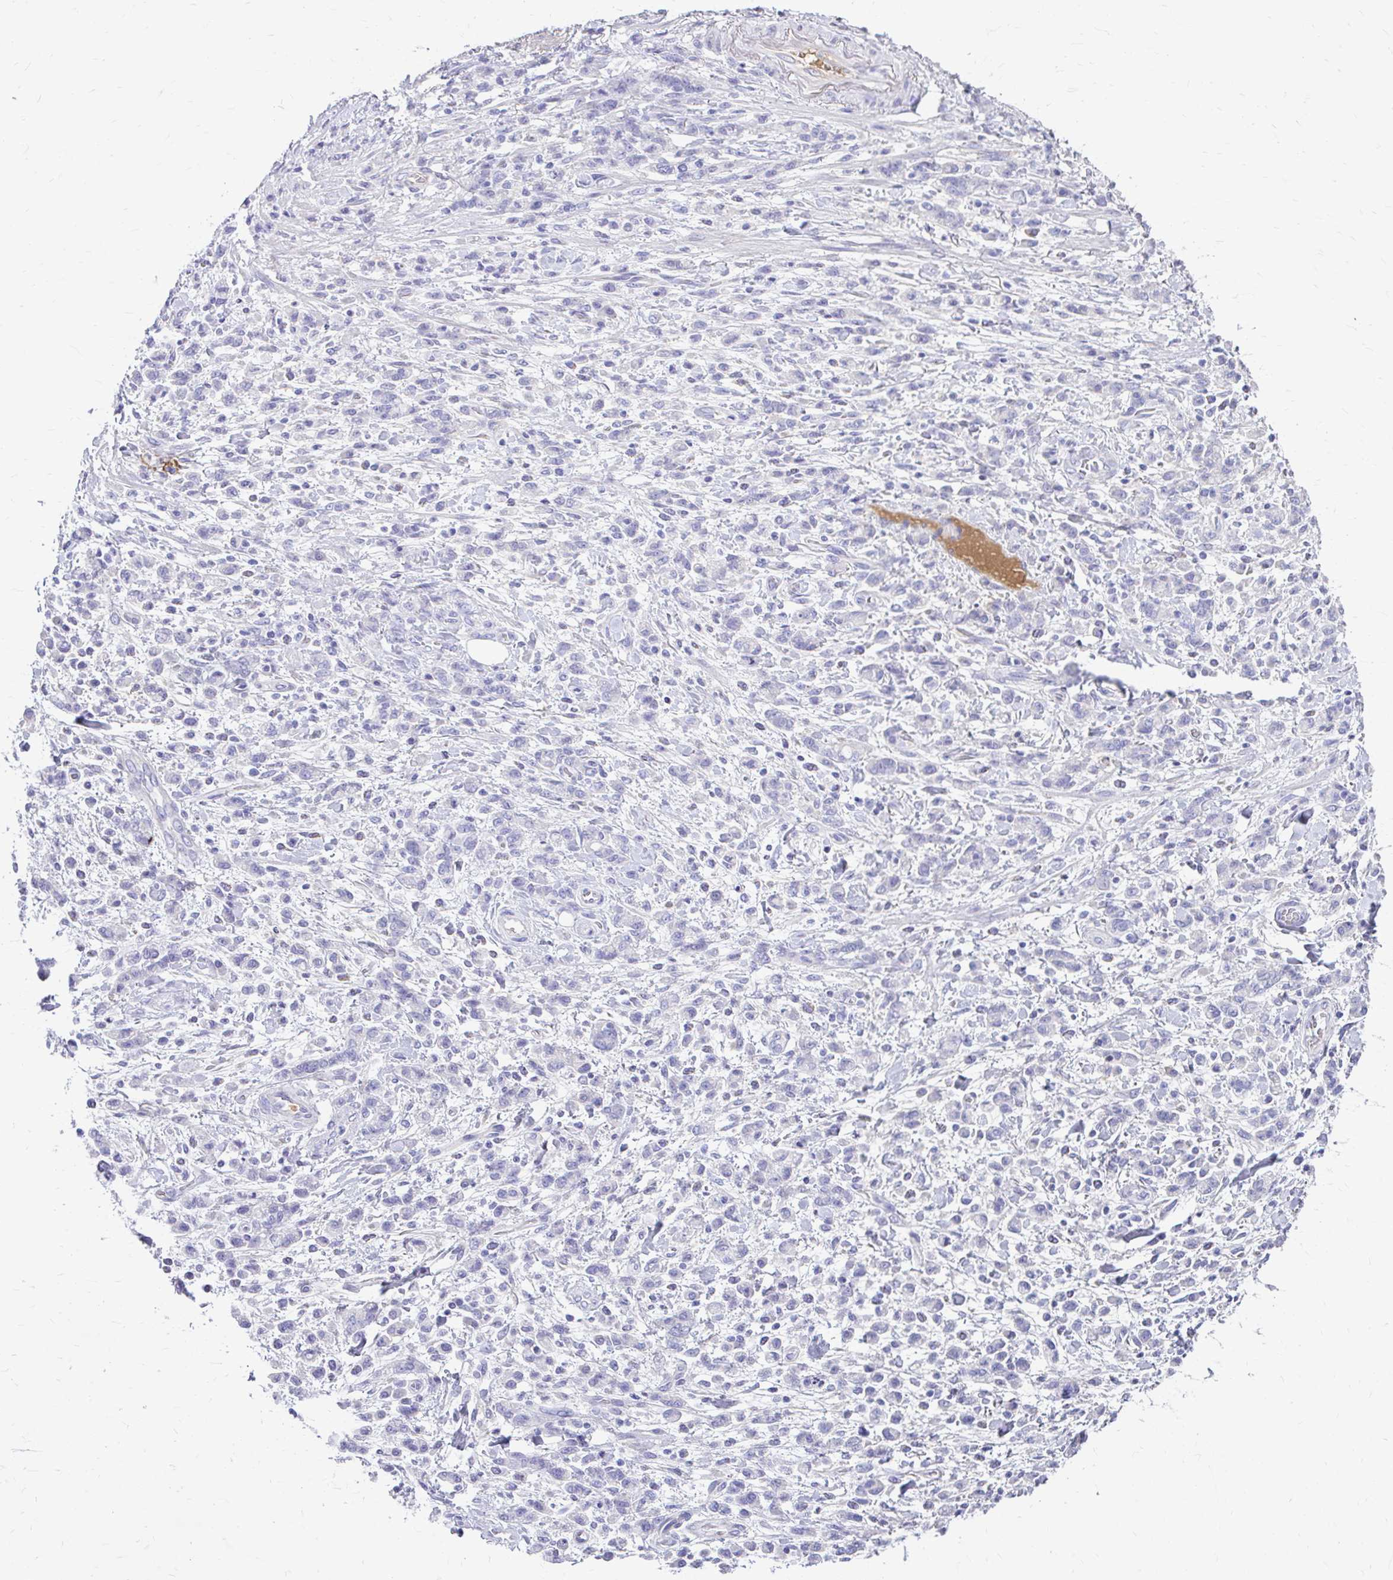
{"staining": {"intensity": "negative", "quantity": "none", "location": "none"}, "tissue": "stomach cancer", "cell_type": "Tumor cells", "image_type": "cancer", "snomed": [{"axis": "morphology", "description": "Adenocarcinoma, NOS"}, {"axis": "topography", "description": "Stomach"}], "caption": "High power microscopy micrograph of an immunohistochemistry (IHC) micrograph of stomach cancer, revealing no significant positivity in tumor cells.", "gene": "CFH", "patient": {"sex": "male", "age": 77}}